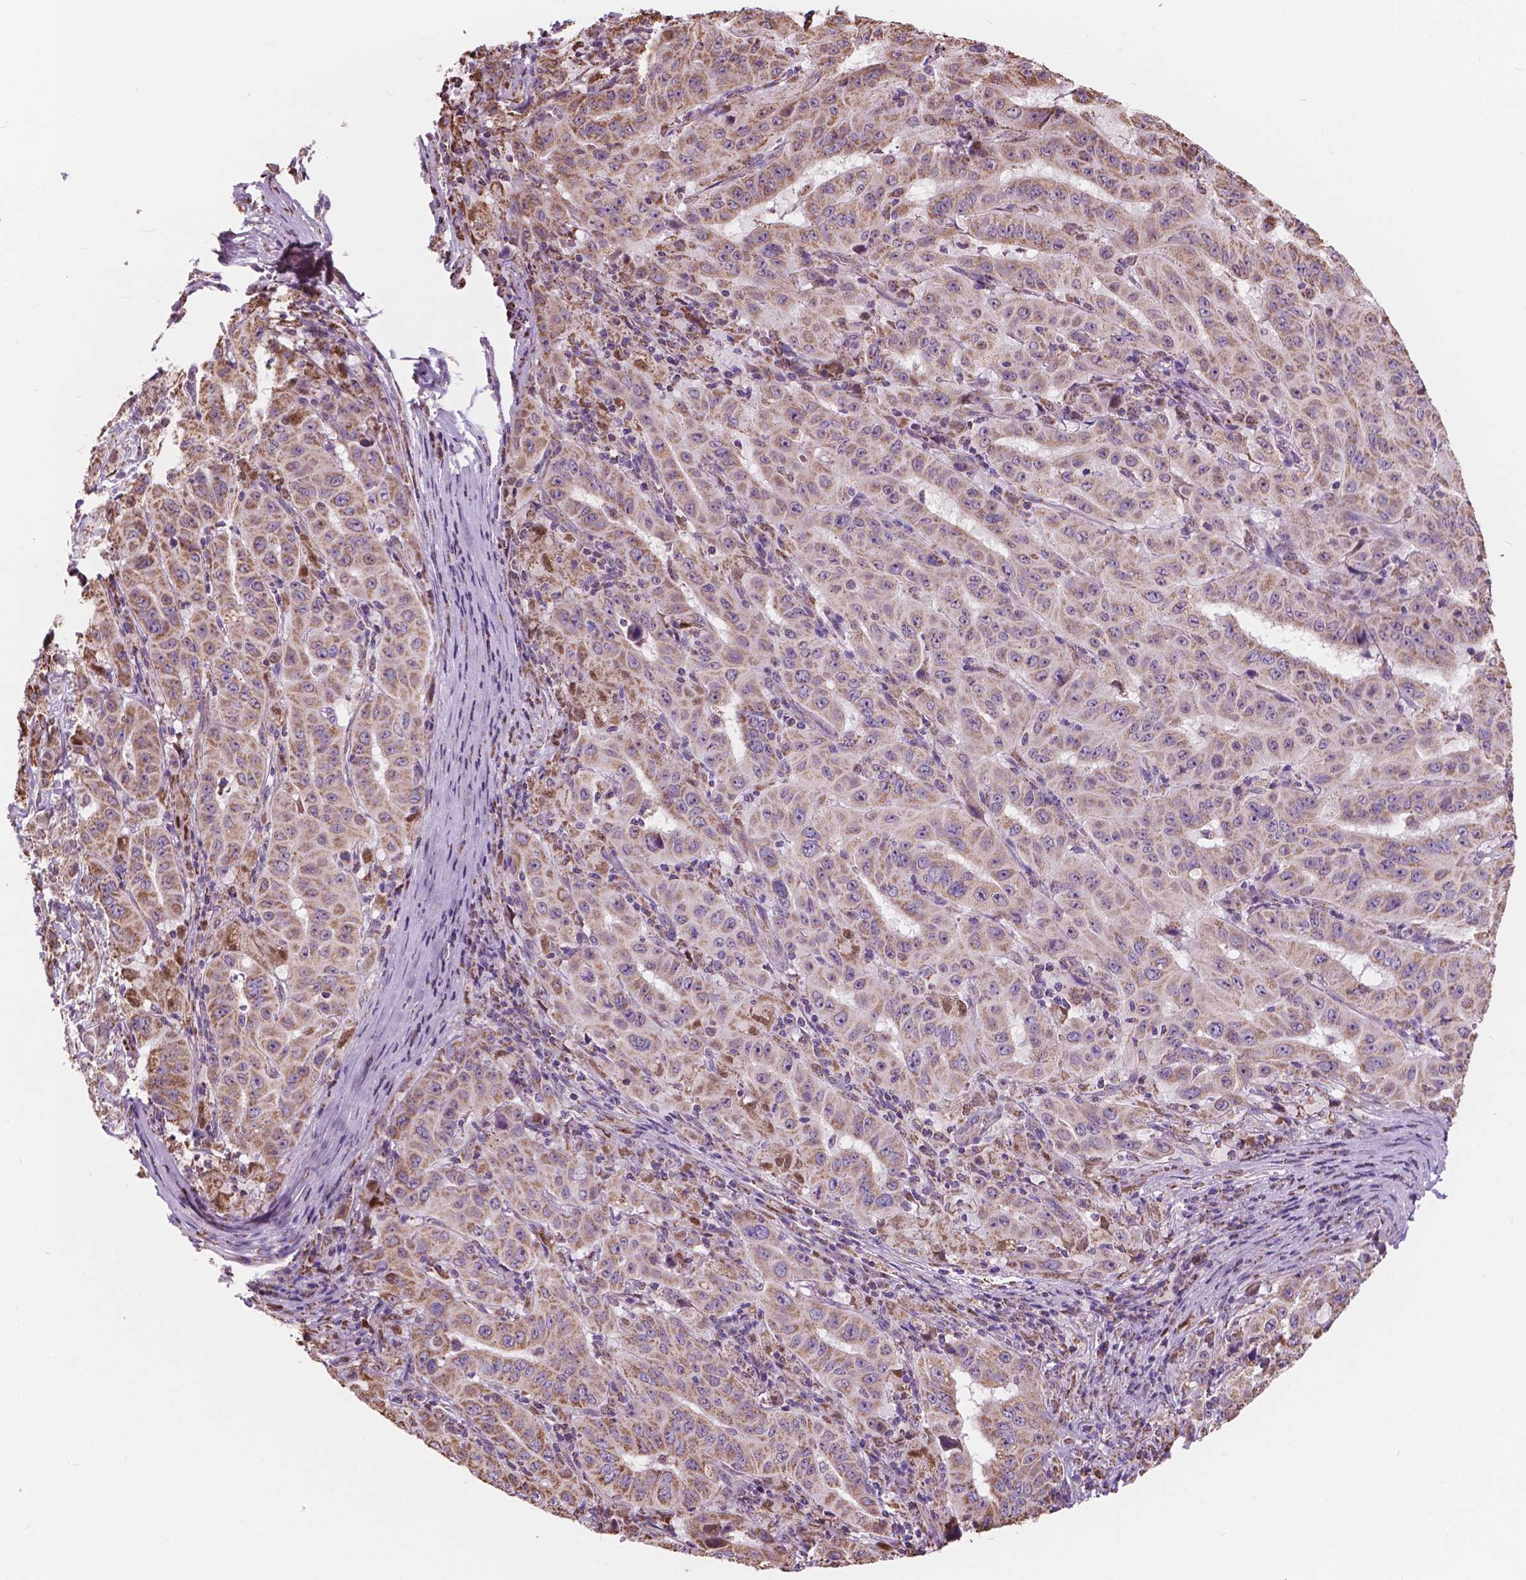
{"staining": {"intensity": "weak", "quantity": ">75%", "location": "cytoplasmic/membranous"}, "tissue": "pancreatic cancer", "cell_type": "Tumor cells", "image_type": "cancer", "snomed": [{"axis": "morphology", "description": "Adenocarcinoma, NOS"}, {"axis": "topography", "description": "Pancreas"}], "caption": "DAB (3,3'-diaminobenzidine) immunohistochemical staining of pancreatic cancer exhibits weak cytoplasmic/membranous protein expression in about >75% of tumor cells. The staining was performed using DAB, with brown indicating positive protein expression. Nuclei are stained blue with hematoxylin.", "gene": "SCOC", "patient": {"sex": "male", "age": 63}}